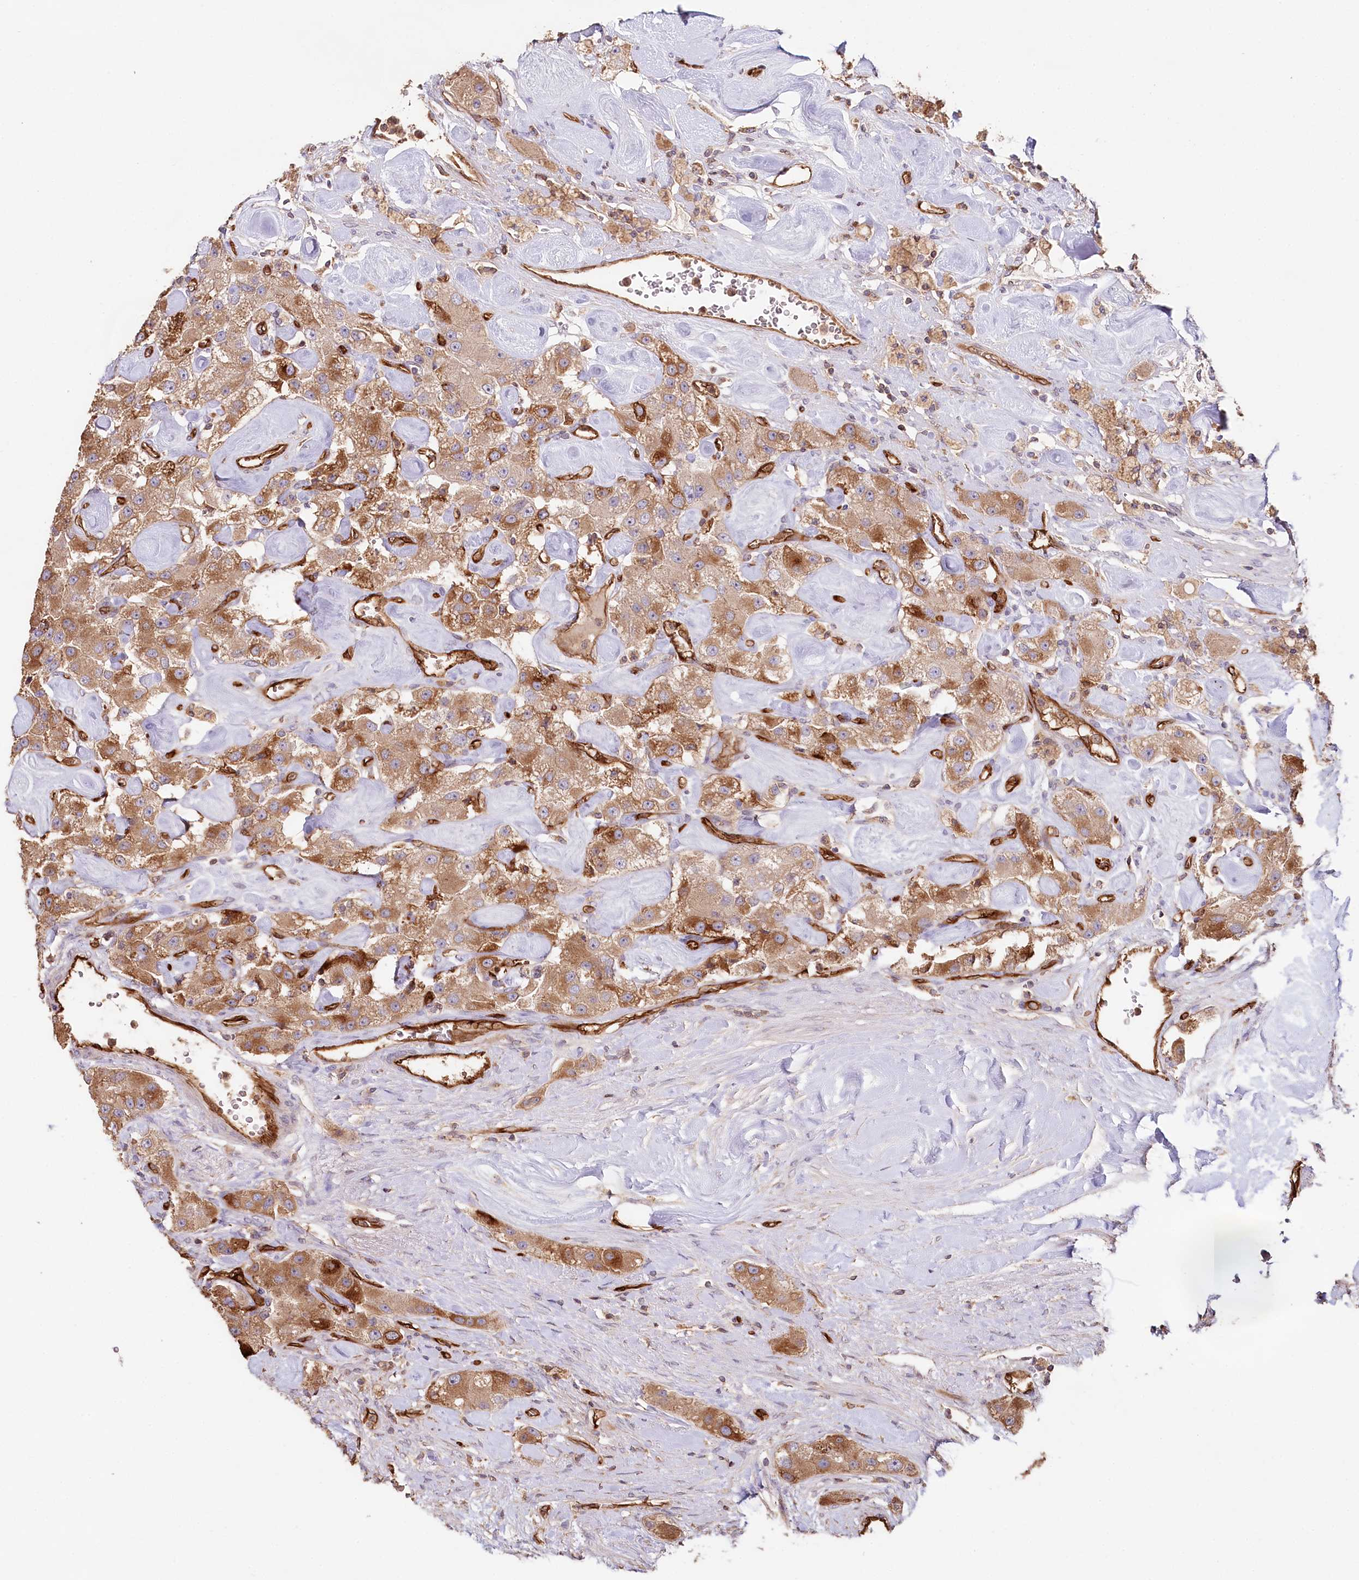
{"staining": {"intensity": "moderate", "quantity": ">75%", "location": "cytoplasmic/membranous"}, "tissue": "carcinoid", "cell_type": "Tumor cells", "image_type": "cancer", "snomed": [{"axis": "morphology", "description": "Carcinoid, malignant, NOS"}, {"axis": "topography", "description": "Pancreas"}], "caption": "Approximately >75% of tumor cells in human malignant carcinoid exhibit moderate cytoplasmic/membranous protein expression as visualized by brown immunohistochemical staining.", "gene": "RBP5", "patient": {"sex": "male", "age": 41}}